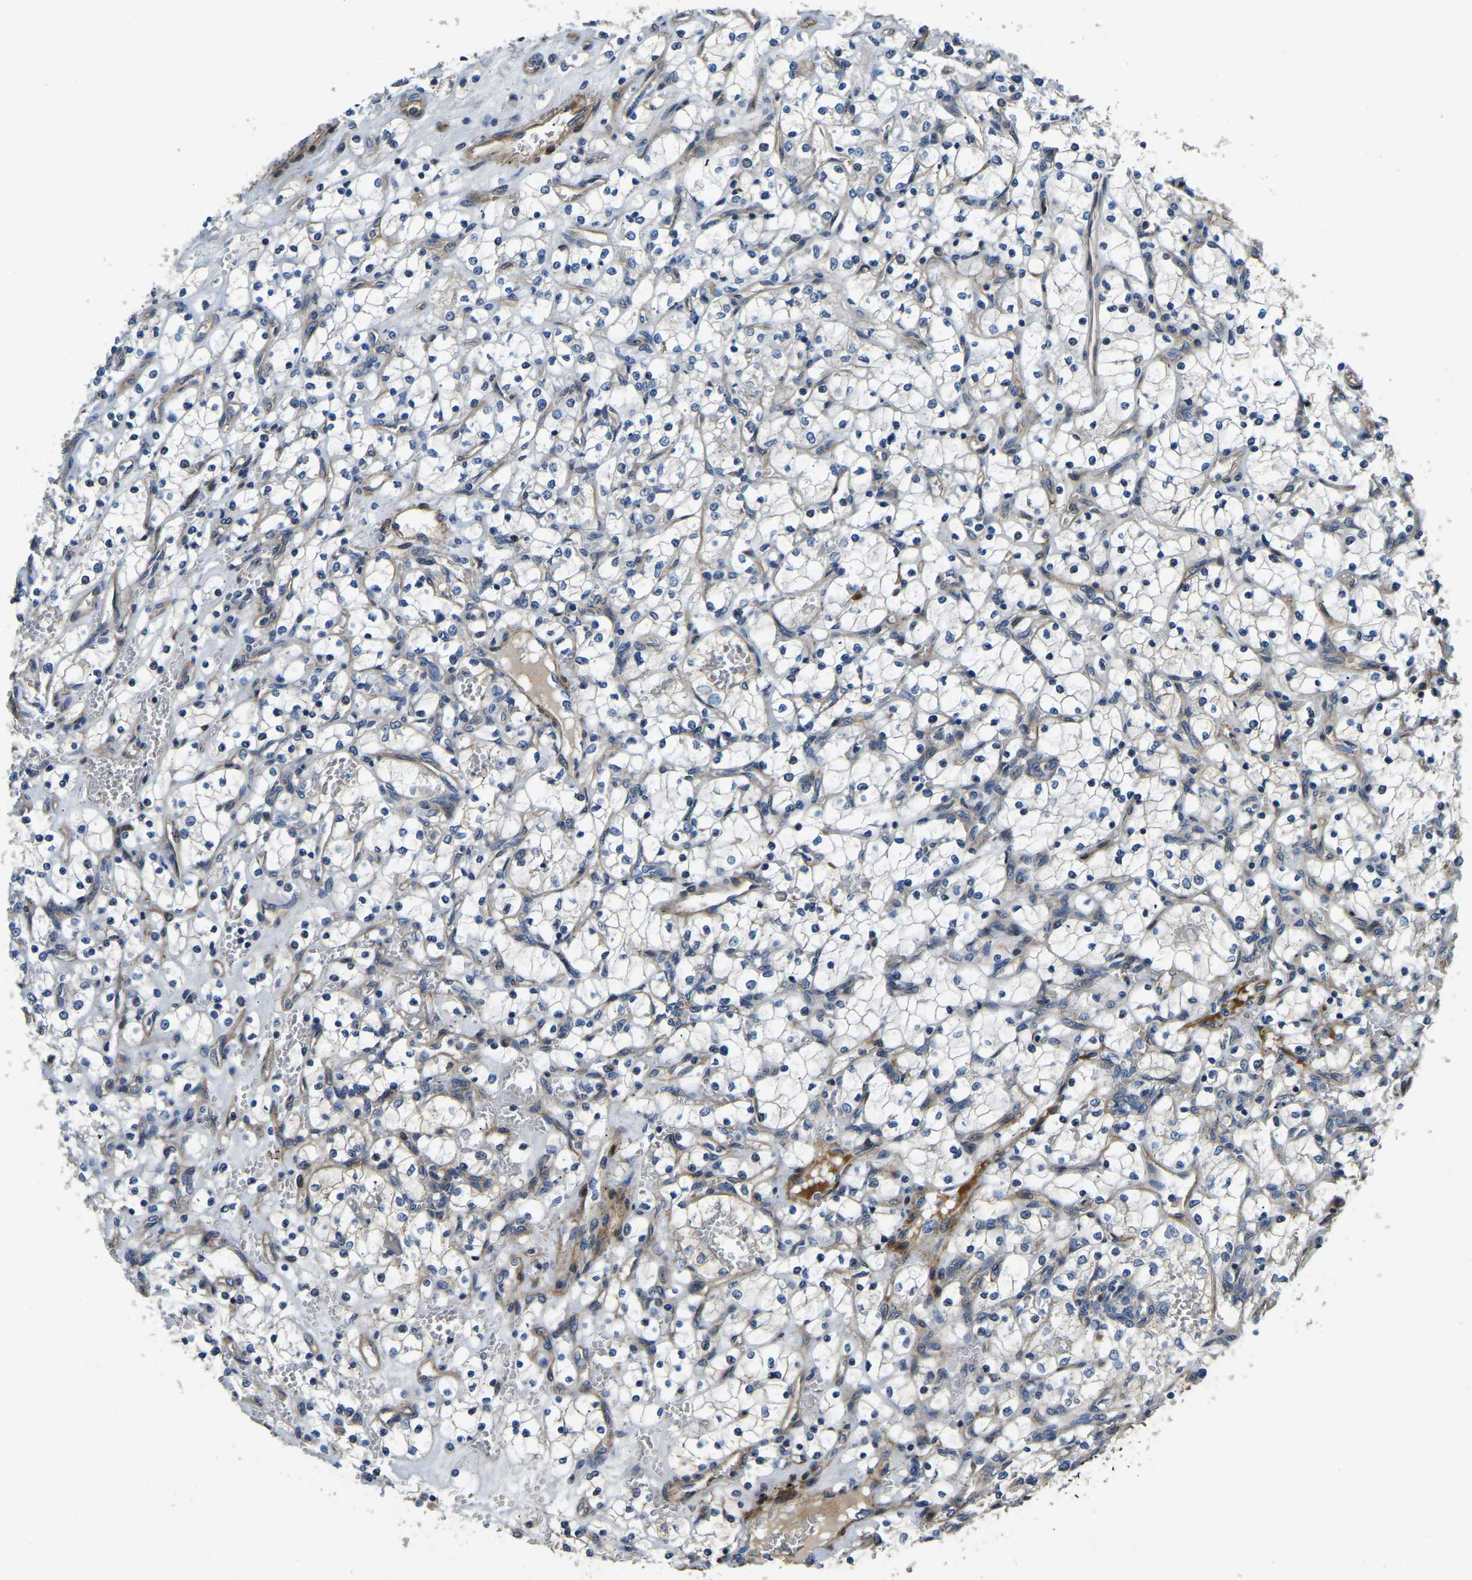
{"staining": {"intensity": "negative", "quantity": "none", "location": "none"}, "tissue": "renal cancer", "cell_type": "Tumor cells", "image_type": "cancer", "snomed": [{"axis": "morphology", "description": "Adenocarcinoma, NOS"}, {"axis": "topography", "description": "Kidney"}], "caption": "High magnification brightfield microscopy of renal cancer (adenocarcinoma) stained with DAB (brown) and counterstained with hematoxylin (blue): tumor cells show no significant expression.", "gene": "RNF39", "patient": {"sex": "female", "age": 69}}